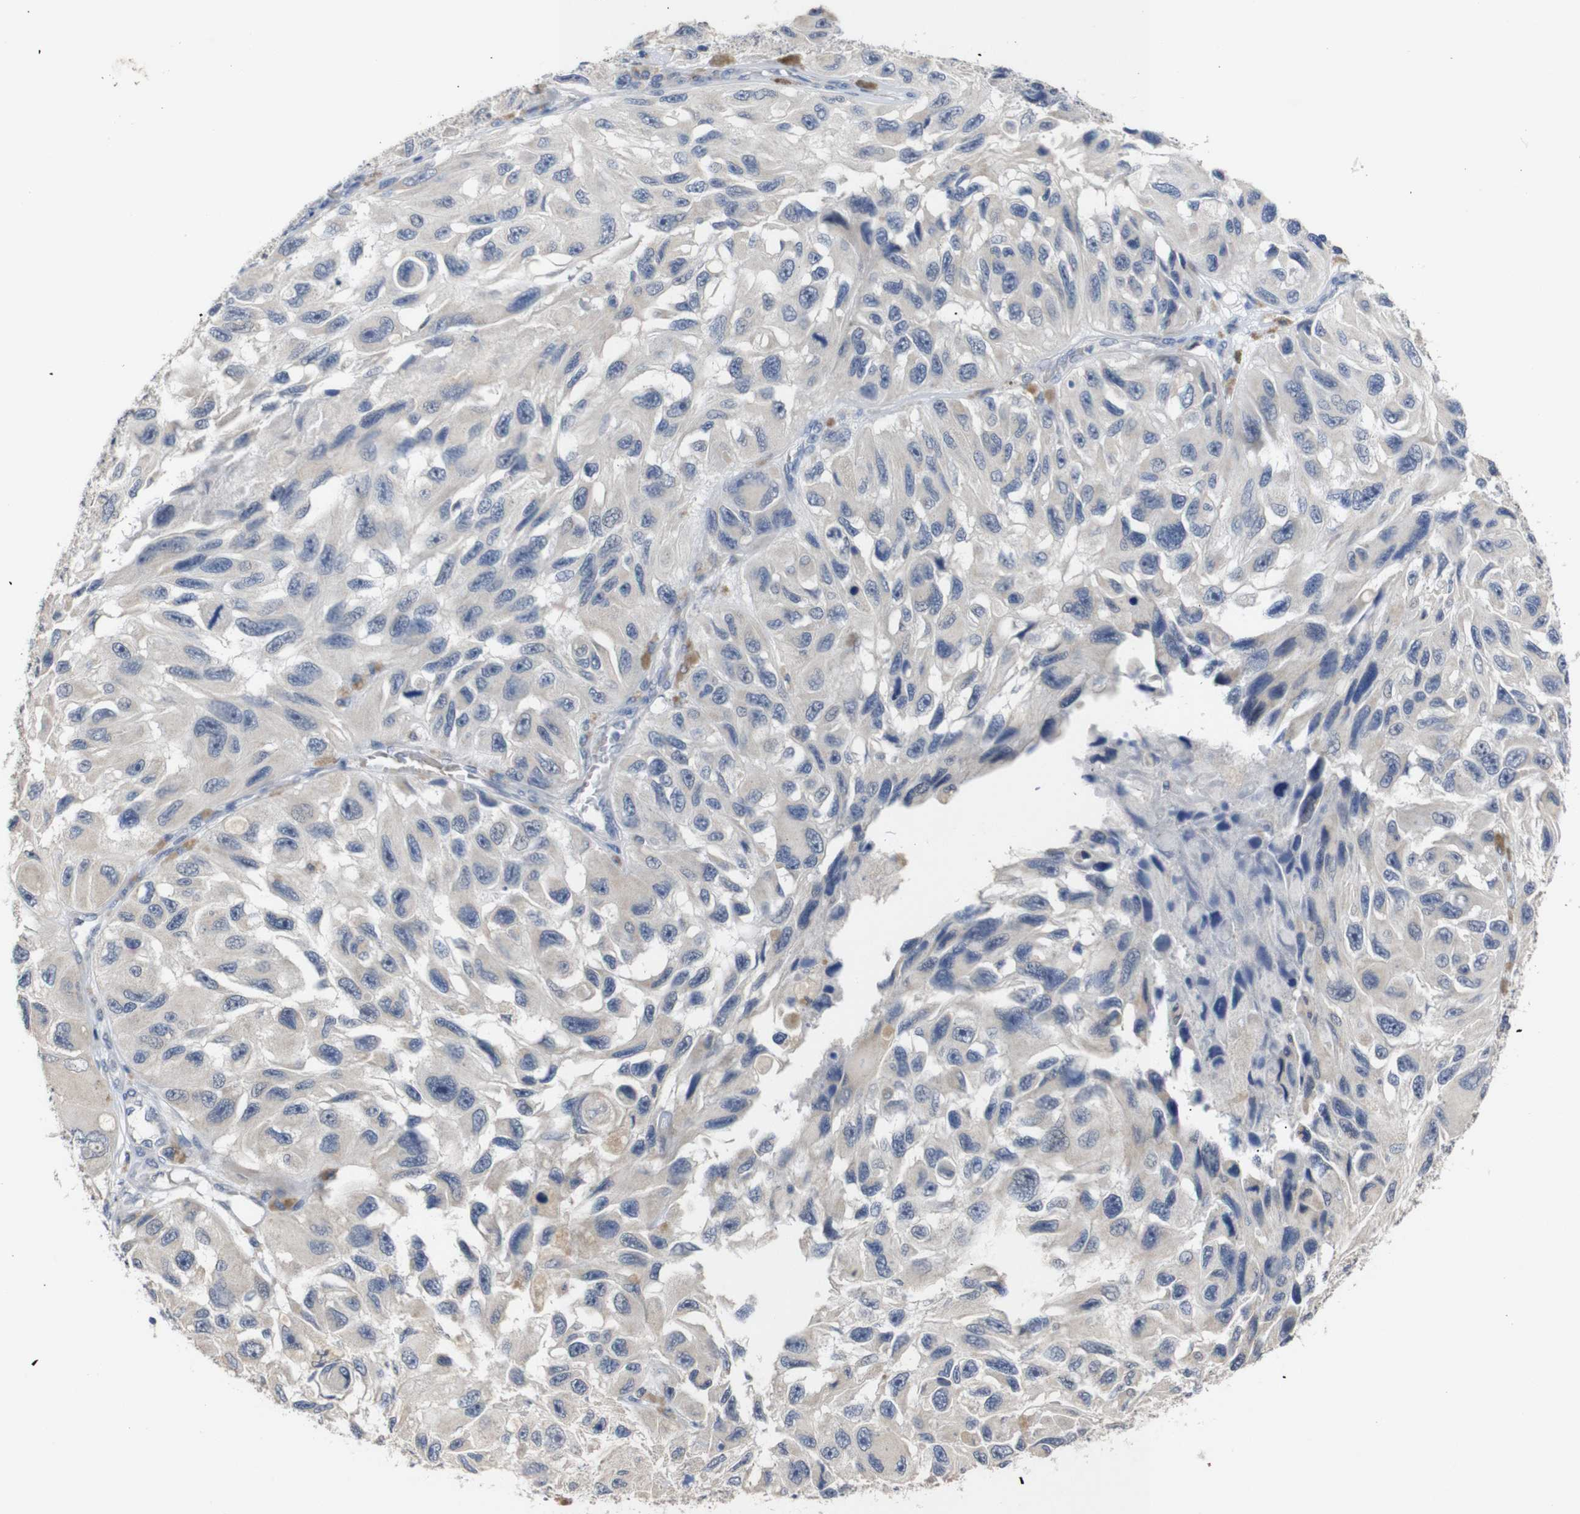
{"staining": {"intensity": "weak", "quantity": "<25%", "location": "cytoplasmic/membranous"}, "tissue": "melanoma", "cell_type": "Tumor cells", "image_type": "cancer", "snomed": [{"axis": "morphology", "description": "Malignant melanoma, NOS"}, {"axis": "topography", "description": "Skin"}], "caption": "High power microscopy histopathology image of an IHC histopathology image of malignant melanoma, revealing no significant positivity in tumor cells. (DAB (3,3'-diaminobenzidine) immunohistochemistry (IHC), high magnification).", "gene": "HNF1A", "patient": {"sex": "female", "age": 73}}